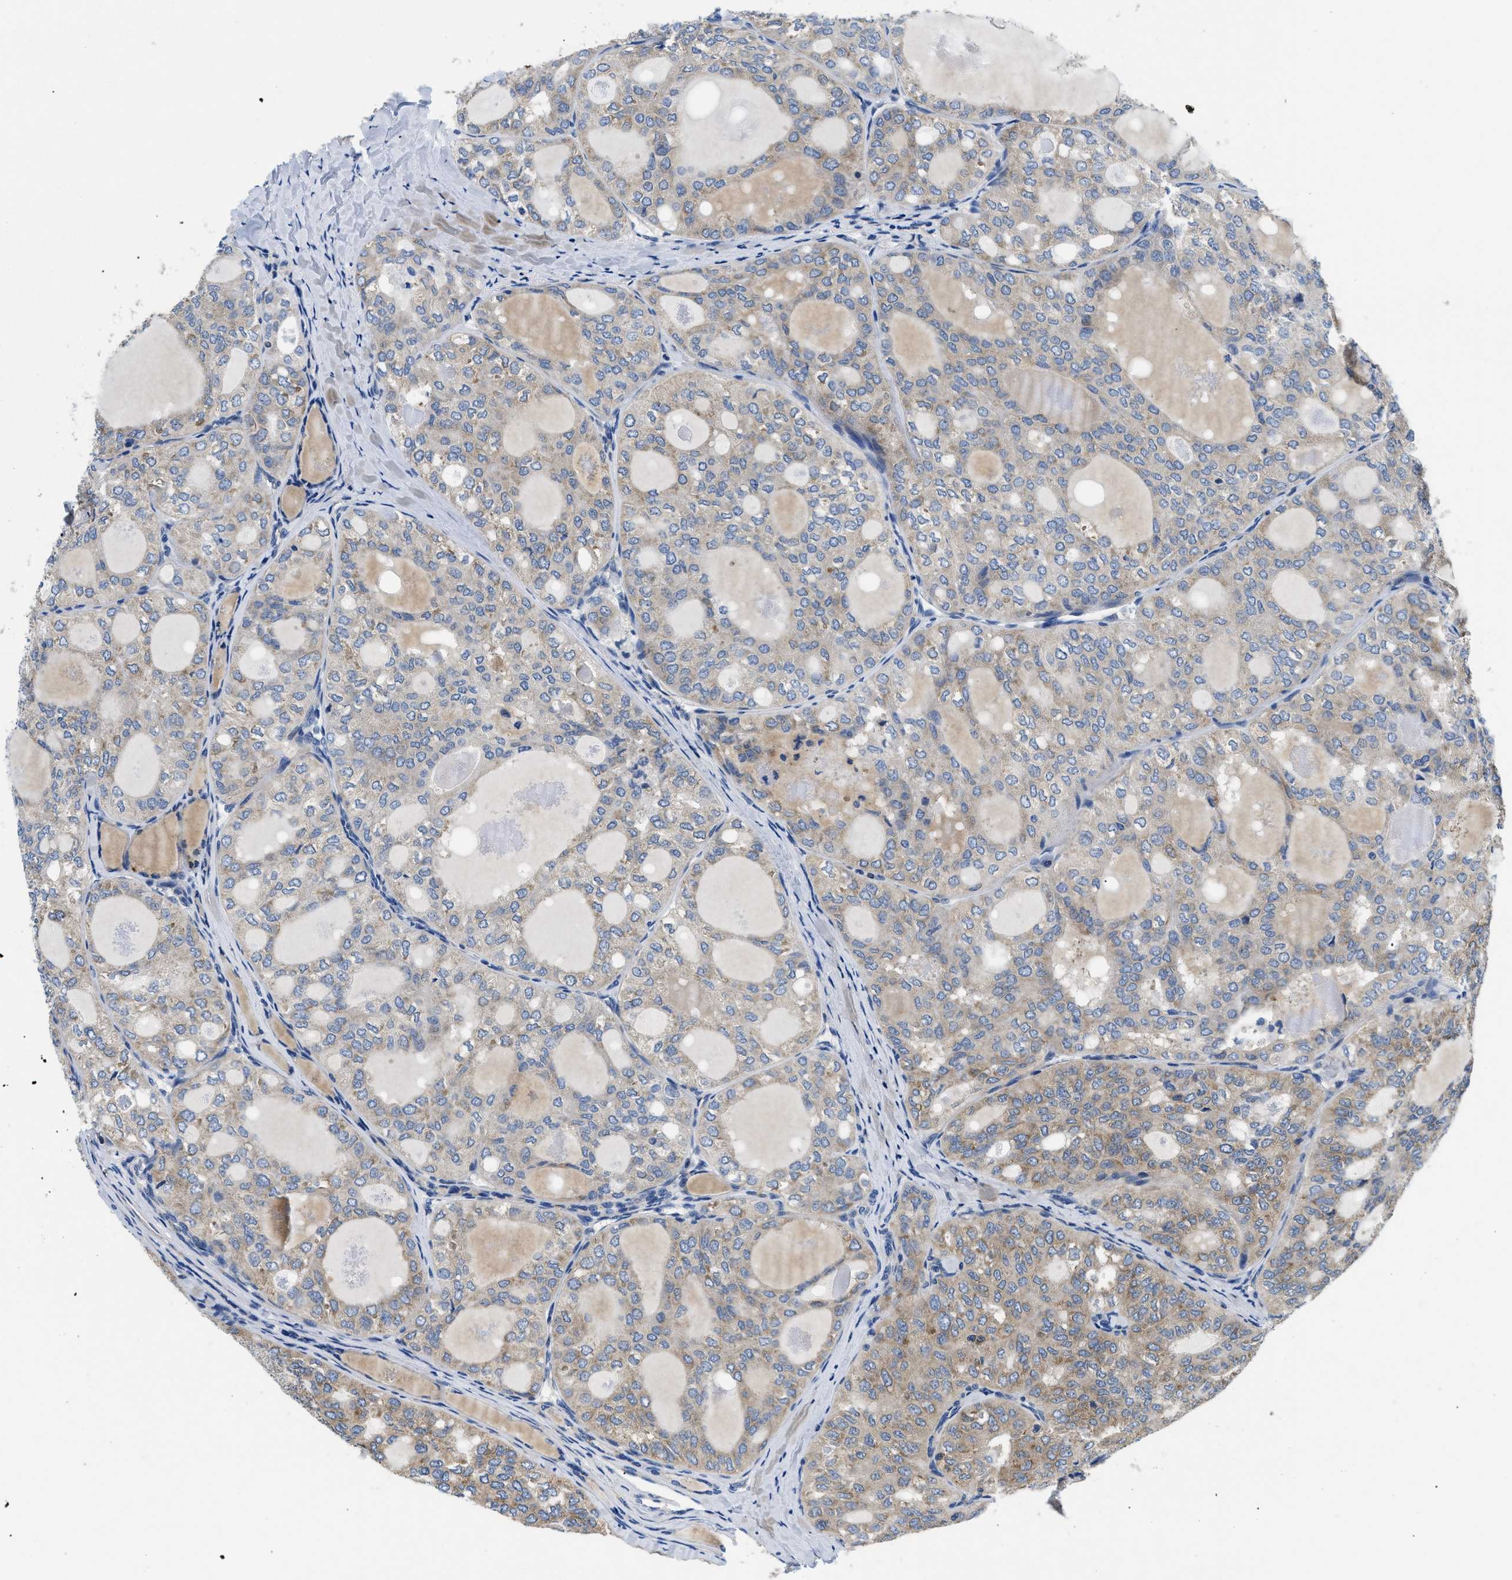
{"staining": {"intensity": "moderate", "quantity": "<25%", "location": "cytoplasmic/membranous"}, "tissue": "thyroid cancer", "cell_type": "Tumor cells", "image_type": "cancer", "snomed": [{"axis": "morphology", "description": "Follicular adenoma carcinoma, NOS"}, {"axis": "topography", "description": "Thyroid gland"}], "caption": "A micrograph of thyroid cancer stained for a protein demonstrates moderate cytoplasmic/membranous brown staining in tumor cells.", "gene": "ABCF1", "patient": {"sex": "male", "age": 75}}